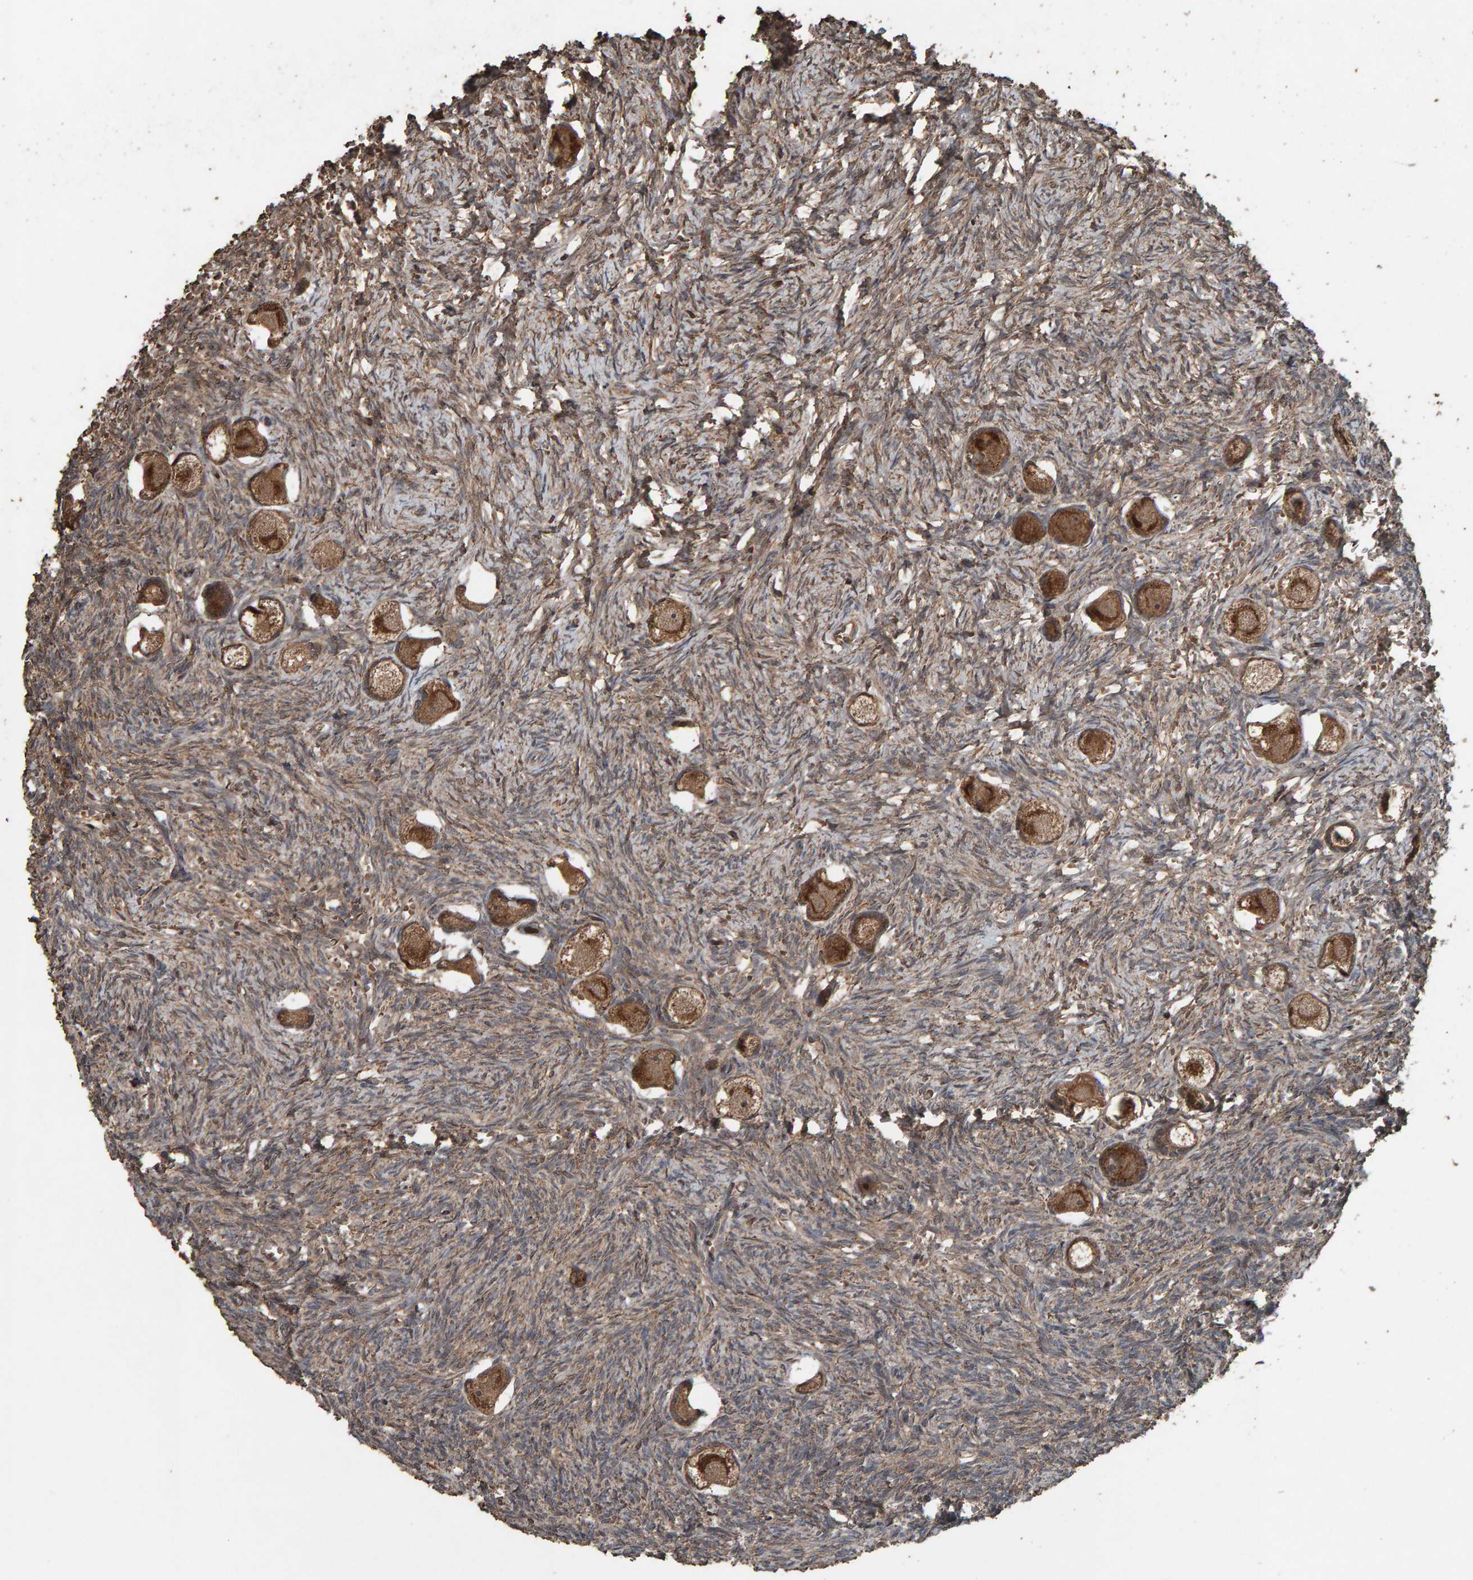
{"staining": {"intensity": "strong", "quantity": ">75%", "location": "cytoplasmic/membranous"}, "tissue": "ovary", "cell_type": "Follicle cells", "image_type": "normal", "snomed": [{"axis": "morphology", "description": "Normal tissue, NOS"}, {"axis": "topography", "description": "Ovary"}], "caption": "This is an image of immunohistochemistry staining of unremarkable ovary, which shows strong positivity in the cytoplasmic/membranous of follicle cells.", "gene": "DUS1L", "patient": {"sex": "female", "age": 27}}